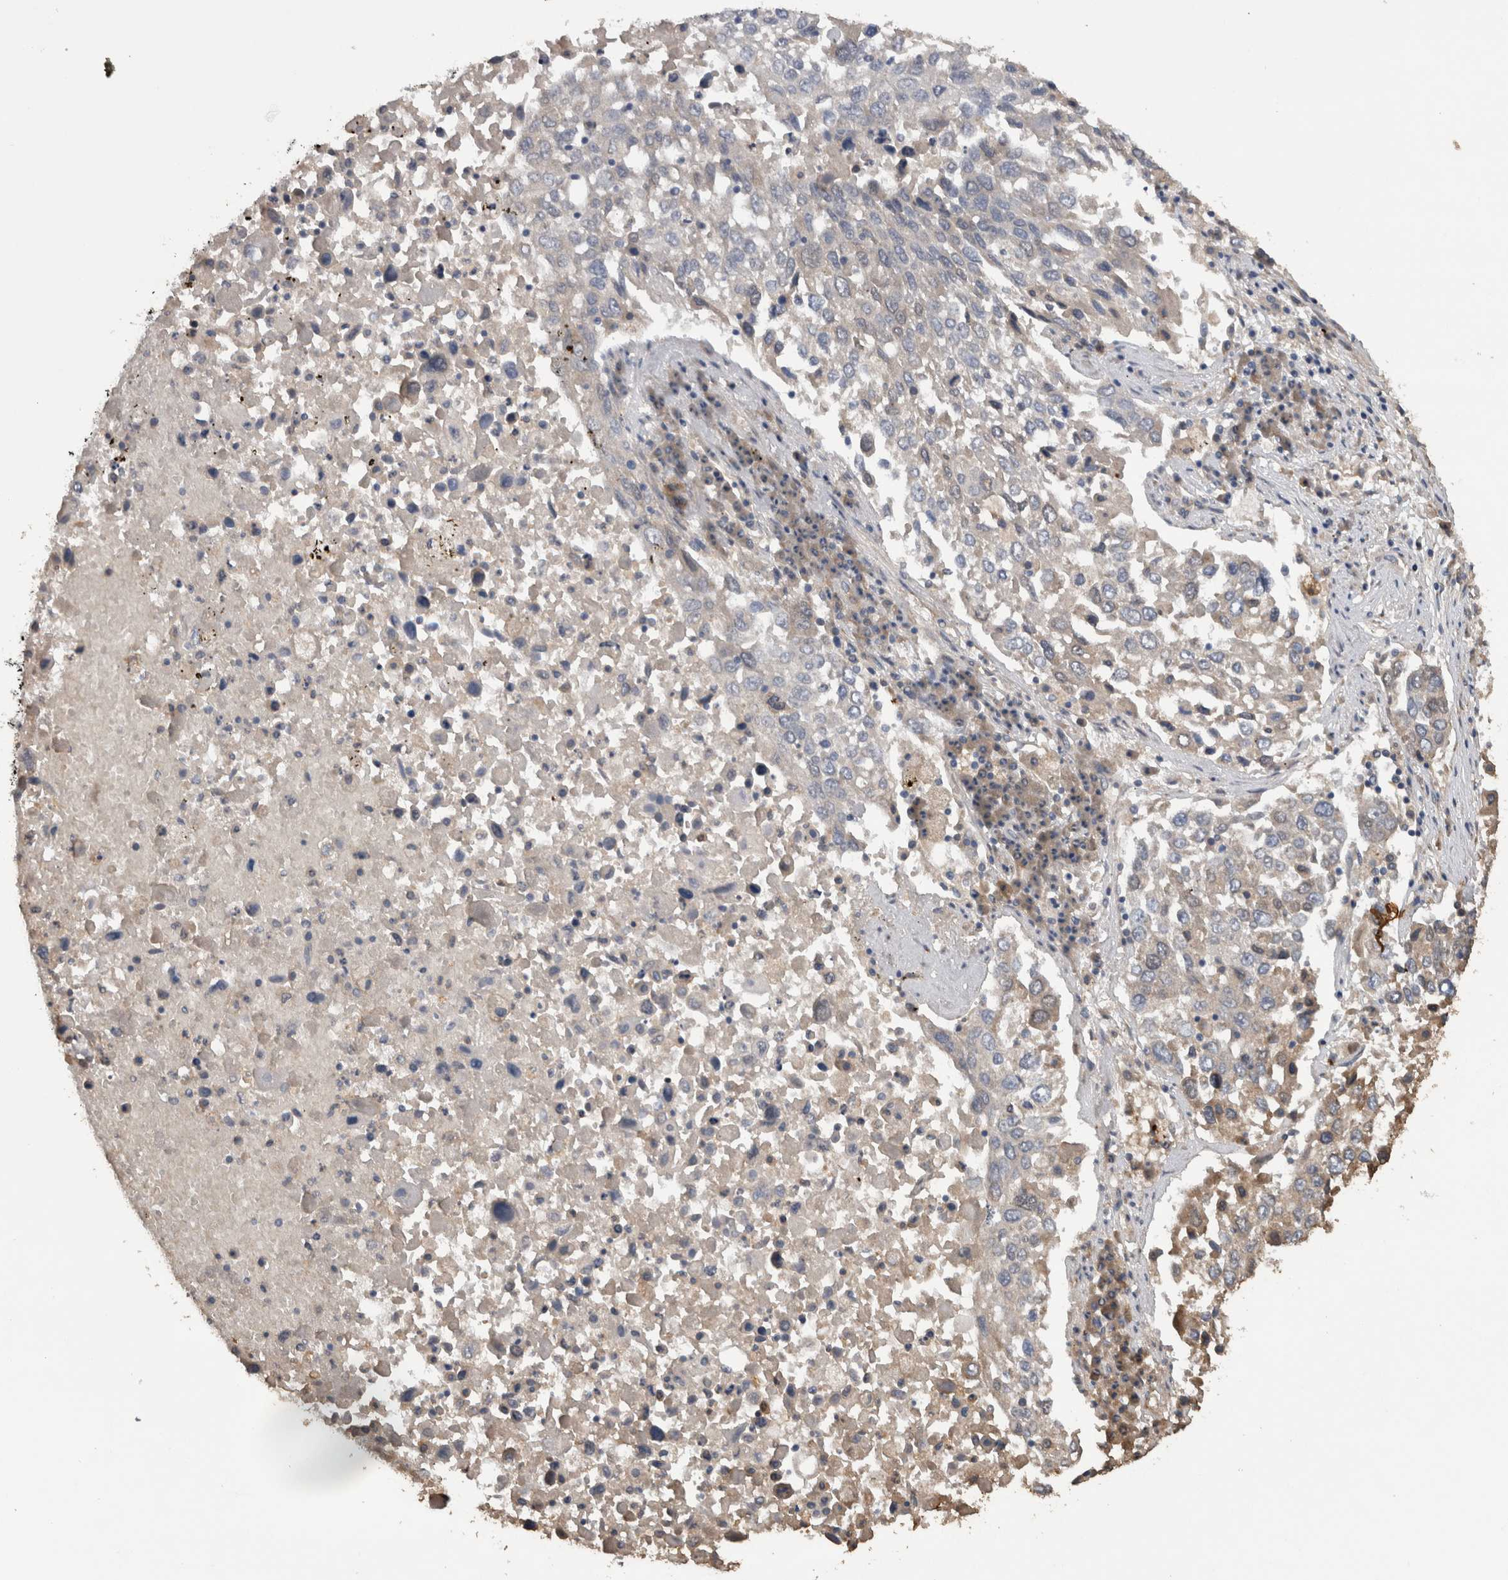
{"staining": {"intensity": "negative", "quantity": "none", "location": "none"}, "tissue": "lung cancer", "cell_type": "Tumor cells", "image_type": "cancer", "snomed": [{"axis": "morphology", "description": "Squamous cell carcinoma, NOS"}, {"axis": "topography", "description": "Lung"}], "caption": "This is an IHC image of human squamous cell carcinoma (lung). There is no staining in tumor cells.", "gene": "TMED7", "patient": {"sex": "male", "age": 65}}